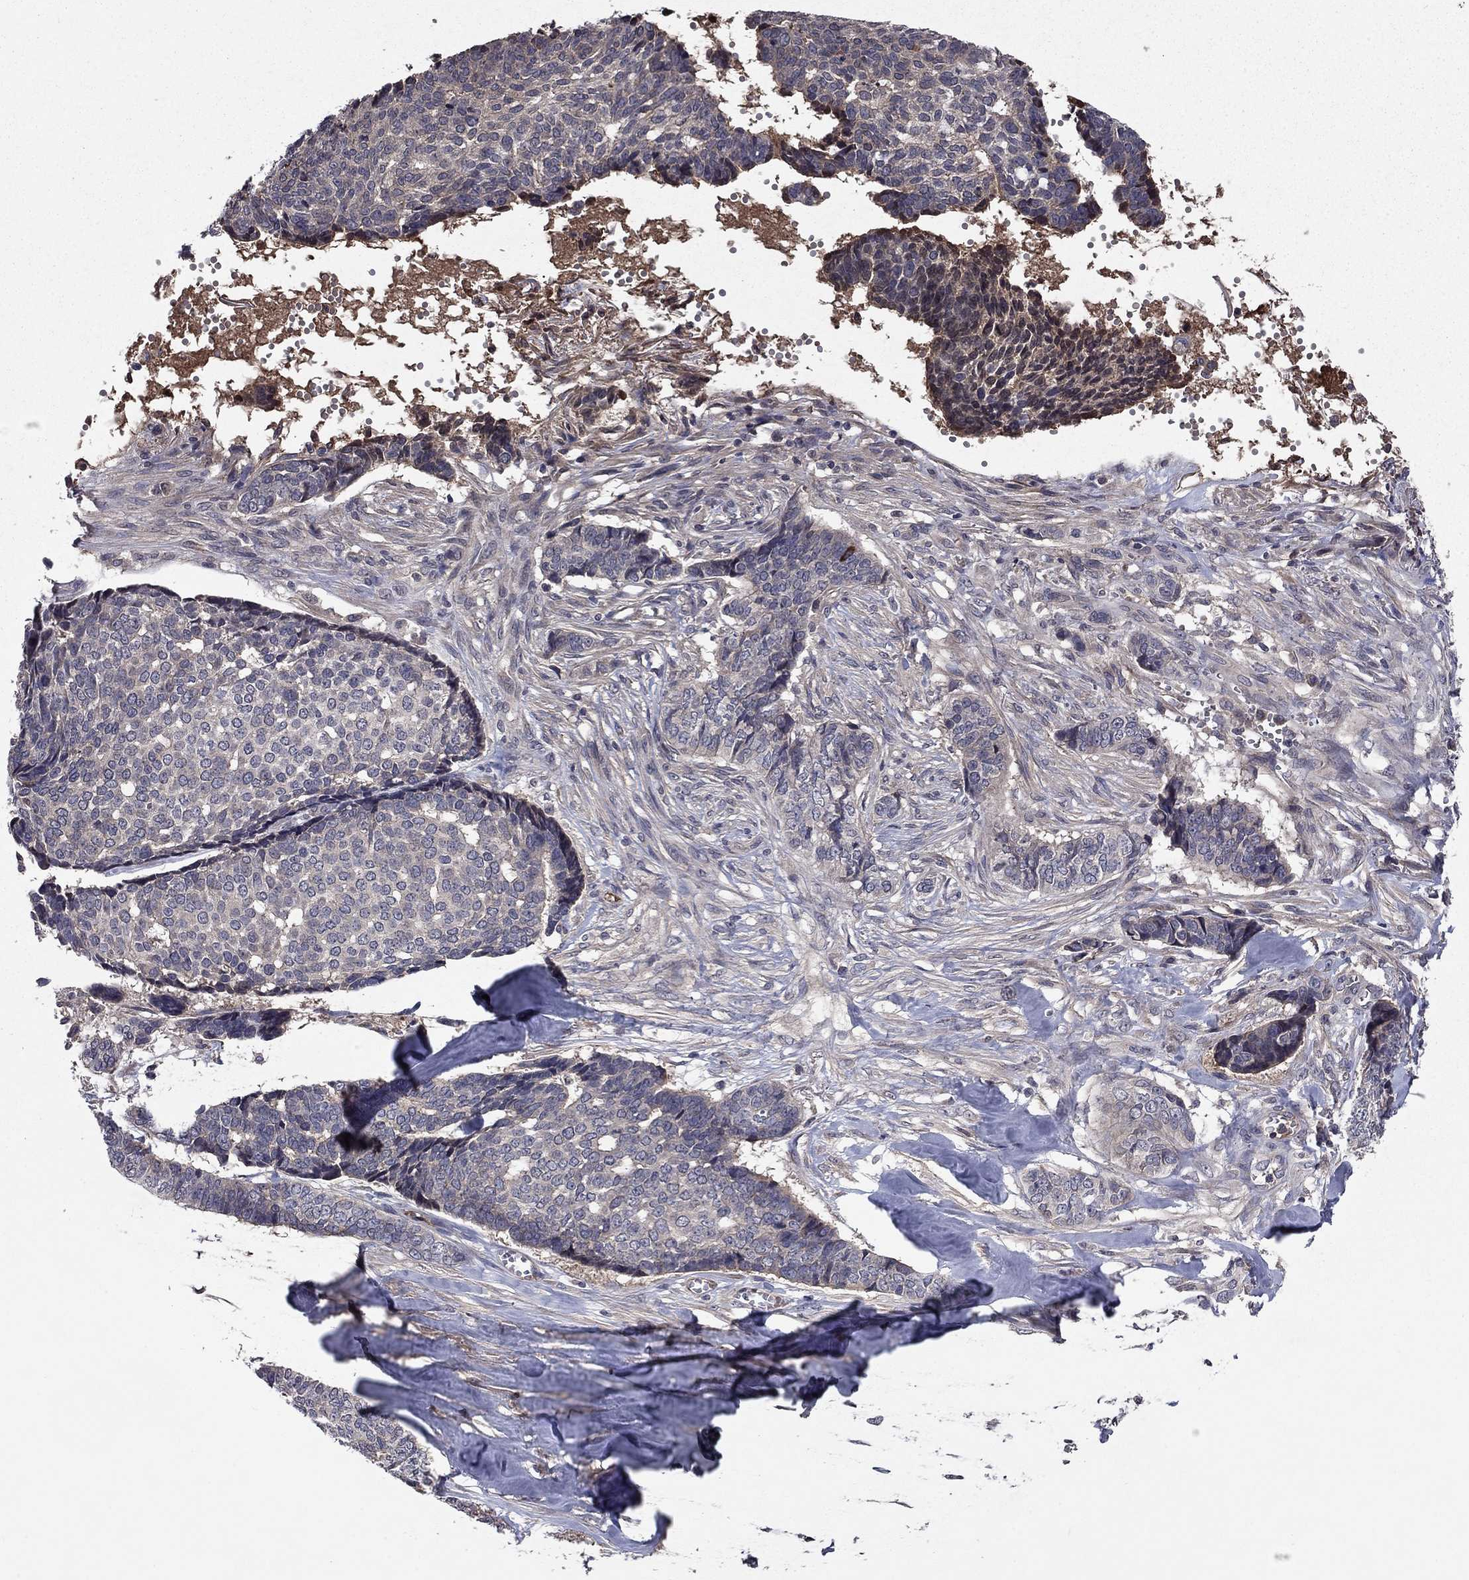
{"staining": {"intensity": "negative", "quantity": "none", "location": "none"}, "tissue": "skin cancer", "cell_type": "Tumor cells", "image_type": "cancer", "snomed": [{"axis": "morphology", "description": "Basal cell carcinoma"}, {"axis": "topography", "description": "Skin"}], "caption": "The immunohistochemistry photomicrograph has no significant positivity in tumor cells of skin cancer tissue. The staining is performed using DAB (3,3'-diaminobenzidine) brown chromogen with nuclei counter-stained in using hematoxylin.", "gene": "PROS1", "patient": {"sex": "male", "age": 86}}